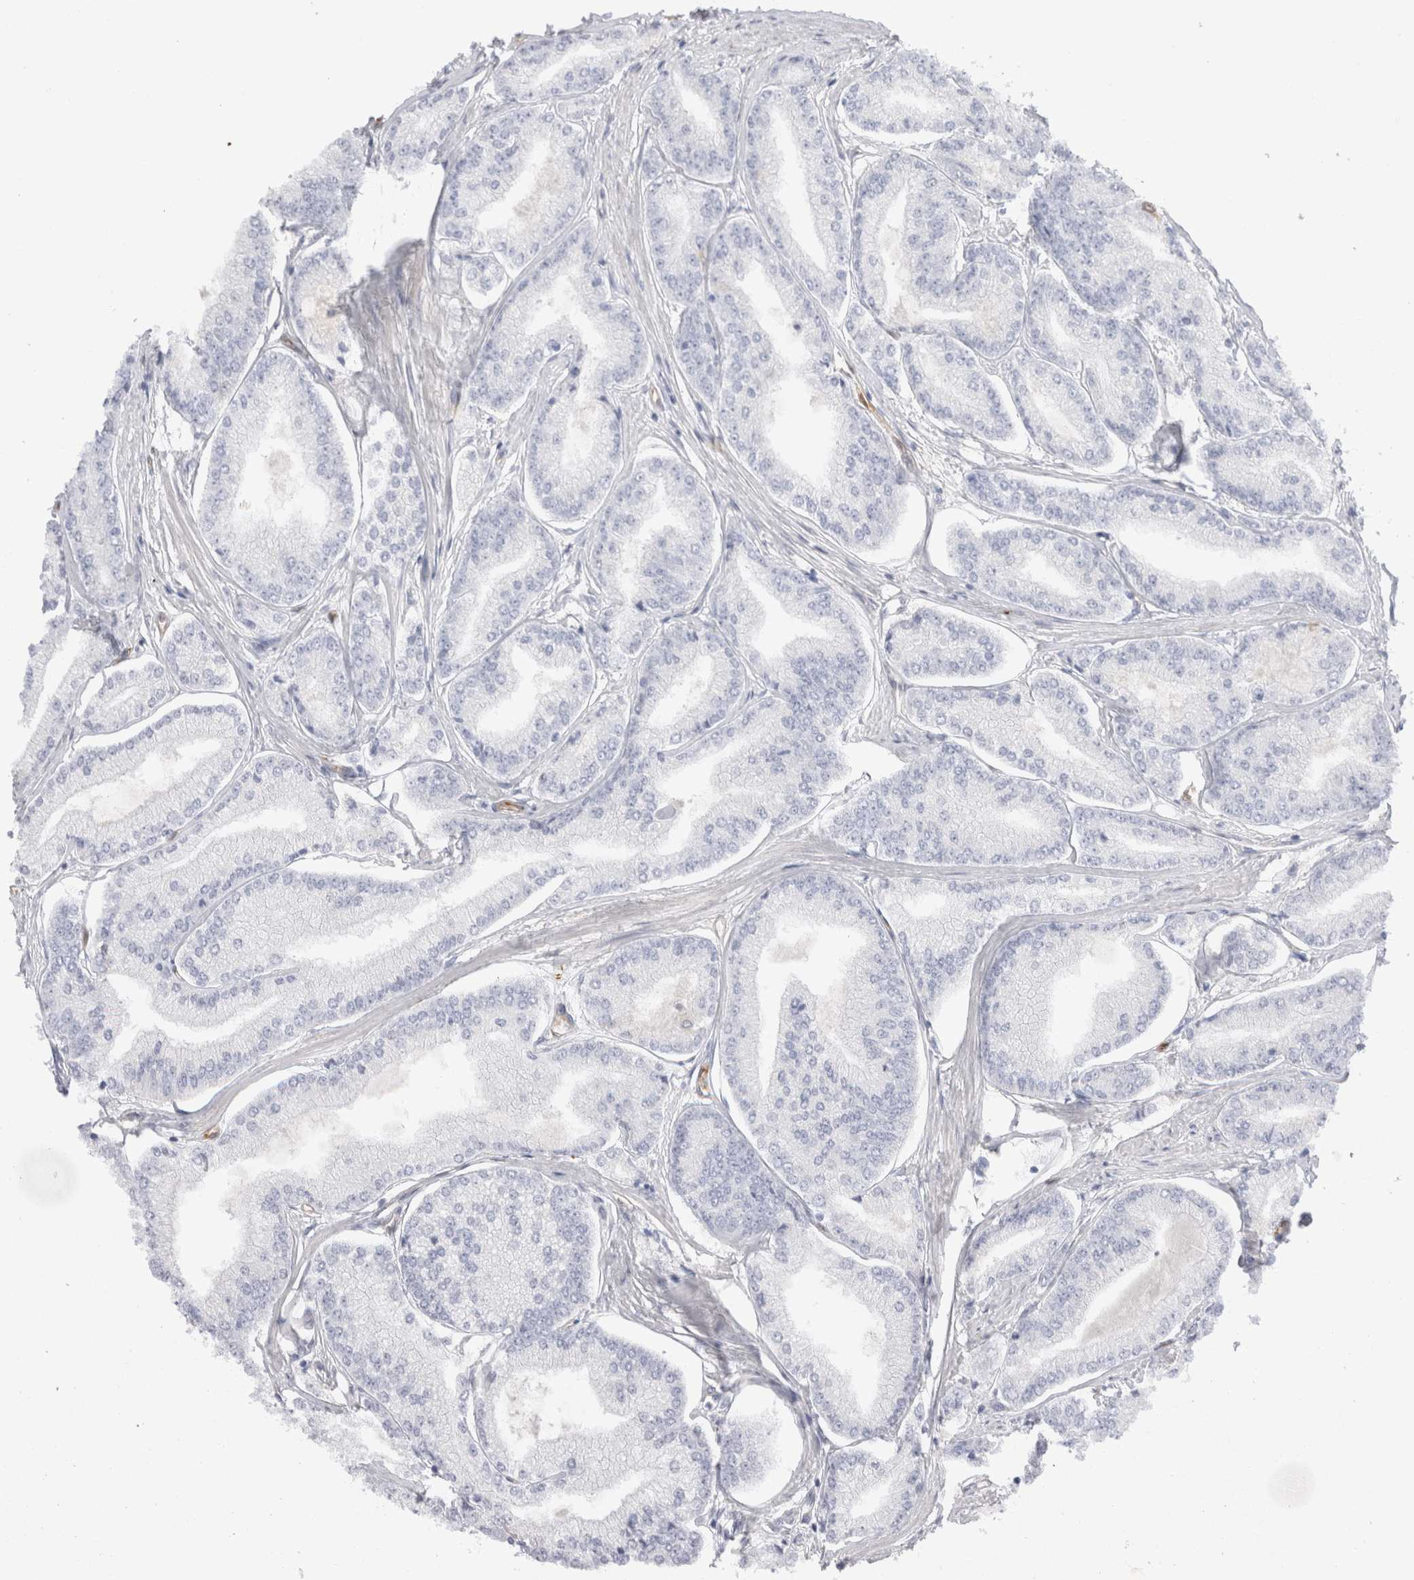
{"staining": {"intensity": "negative", "quantity": "none", "location": "none"}, "tissue": "prostate cancer", "cell_type": "Tumor cells", "image_type": "cancer", "snomed": [{"axis": "morphology", "description": "Adenocarcinoma, Low grade"}, {"axis": "topography", "description": "Prostate"}], "caption": "Immunohistochemistry (IHC) image of human prostate cancer stained for a protein (brown), which reveals no staining in tumor cells.", "gene": "NAPEPLD", "patient": {"sex": "male", "age": 52}}